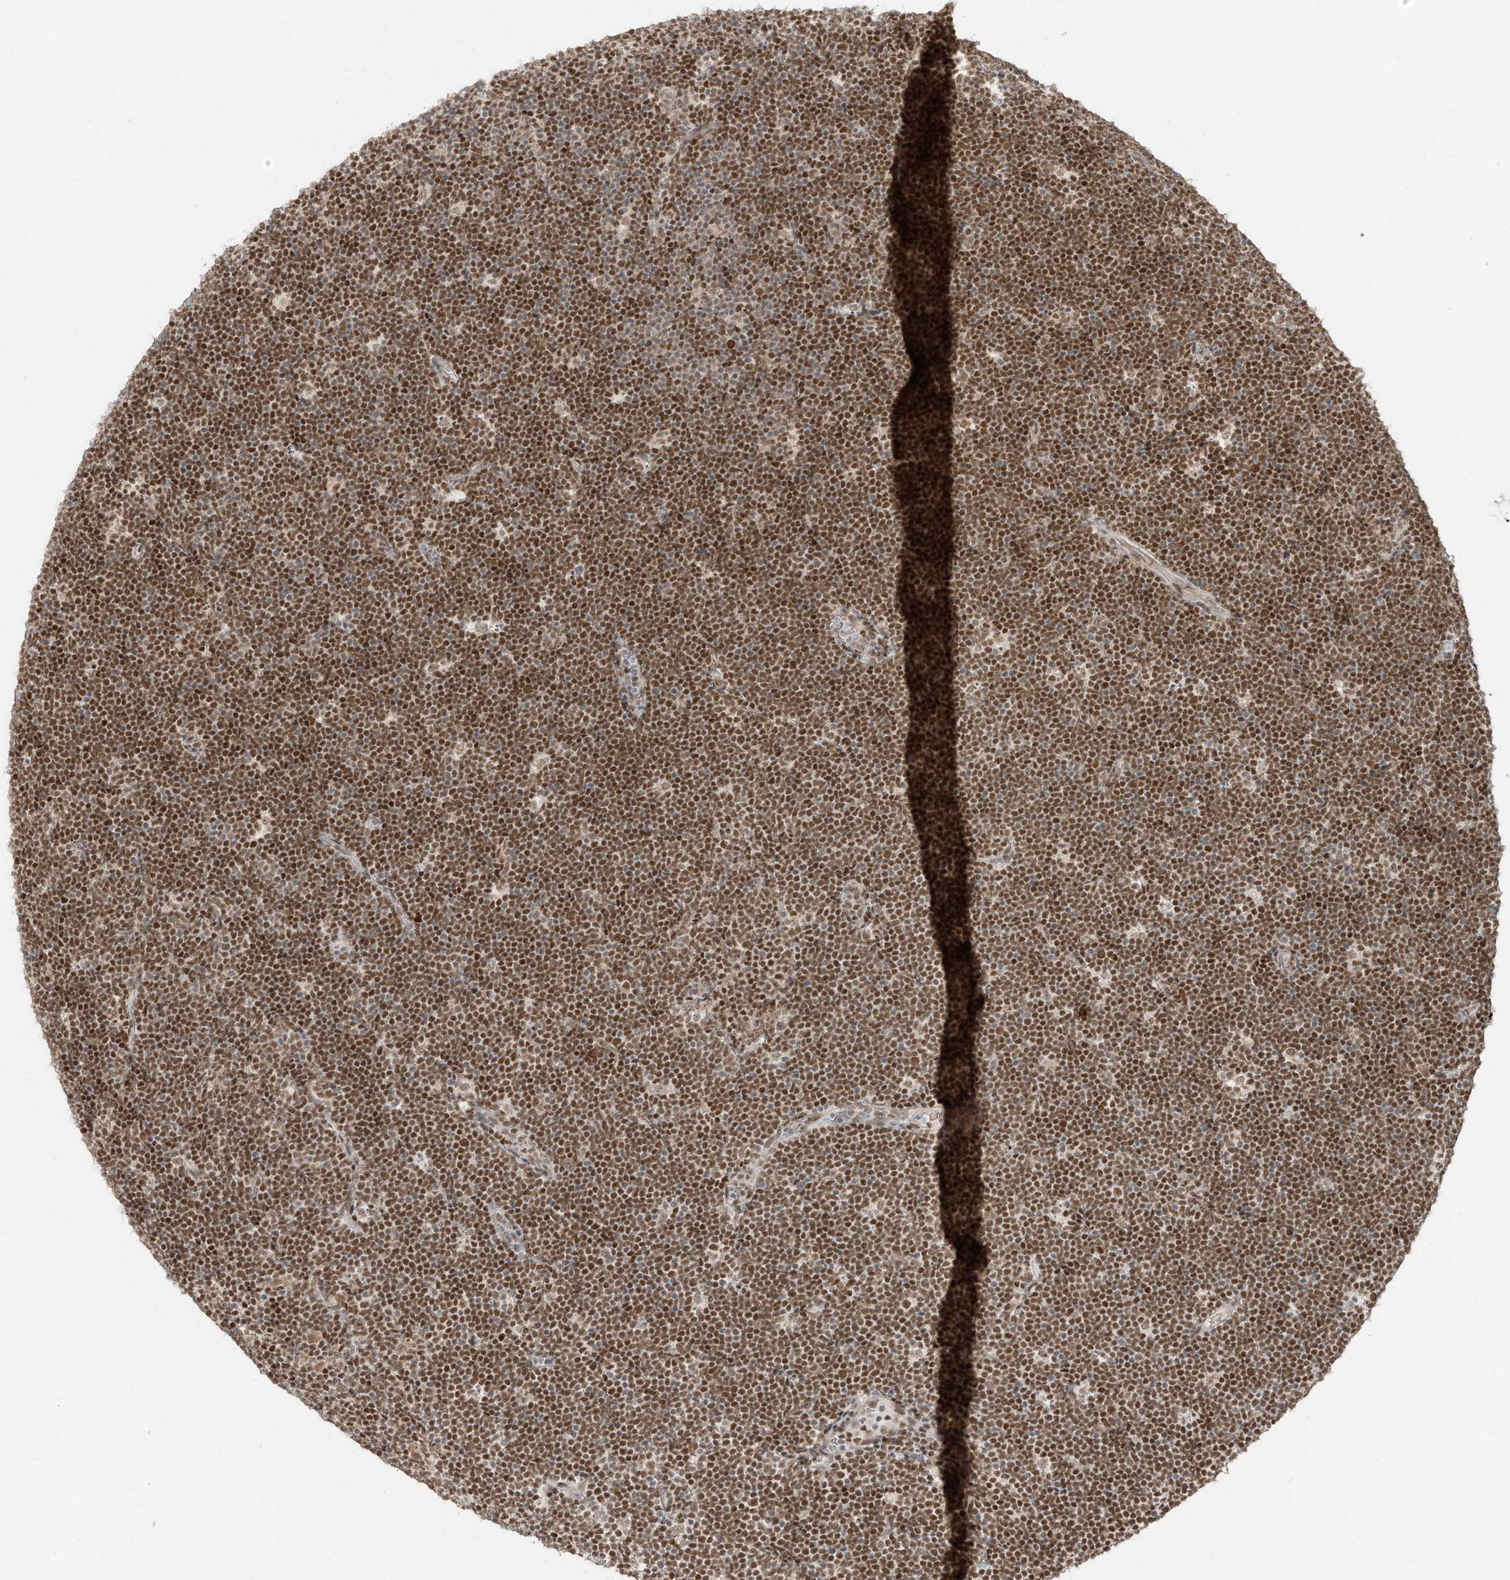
{"staining": {"intensity": "moderate", "quantity": ">75%", "location": "nuclear"}, "tissue": "lymphoma", "cell_type": "Tumor cells", "image_type": "cancer", "snomed": [{"axis": "morphology", "description": "Malignant lymphoma, non-Hodgkin's type, High grade"}, {"axis": "topography", "description": "Lymph node"}], "caption": "A photomicrograph of high-grade malignant lymphoma, non-Hodgkin's type stained for a protein reveals moderate nuclear brown staining in tumor cells. (Brightfield microscopy of DAB IHC at high magnification).", "gene": "ZMYM2", "patient": {"sex": "male", "age": 13}}